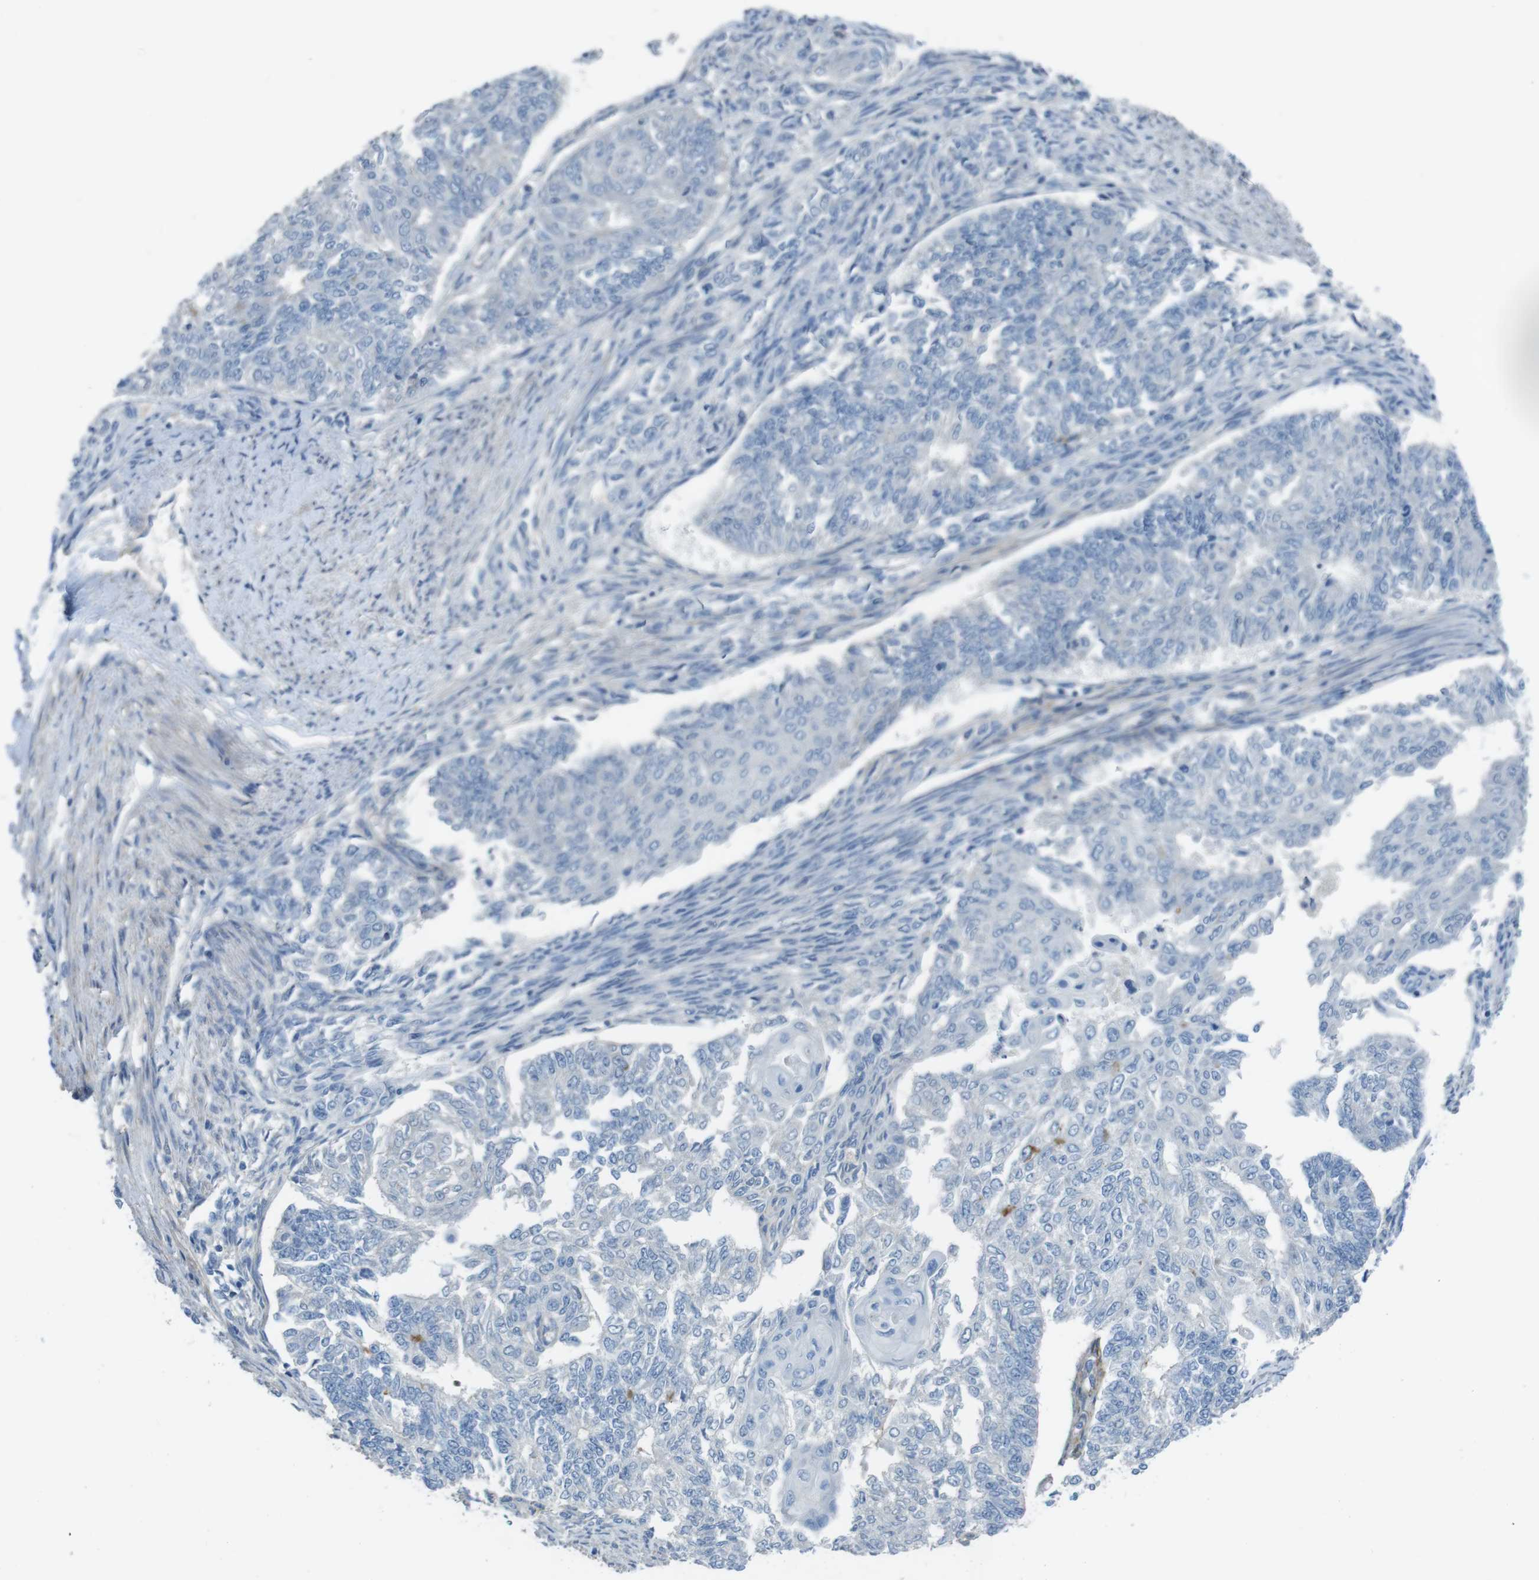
{"staining": {"intensity": "negative", "quantity": "none", "location": "none"}, "tissue": "endometrial cancer", "cell_type": "Tumor cells", "image_type": "cancer", "snomed": [{"axis": "morphology", "description": "Adenocarcinoma, NOS"}, {"axis": "topography", "description": "Endometrium"}], "caption": "Immunohistochemistry histopathology image of endometrial cancer (adenocarcinoma) stained for a protein (brown), which shows no staining in tumor cells. The staining is performed using DAB (3,3'-diaminobenzidine) brown chromogen with nuclei counter-stained in using hematoxylin.", "gene": "CYP2C8", "patient": {"sex": "female", "age": 32}}